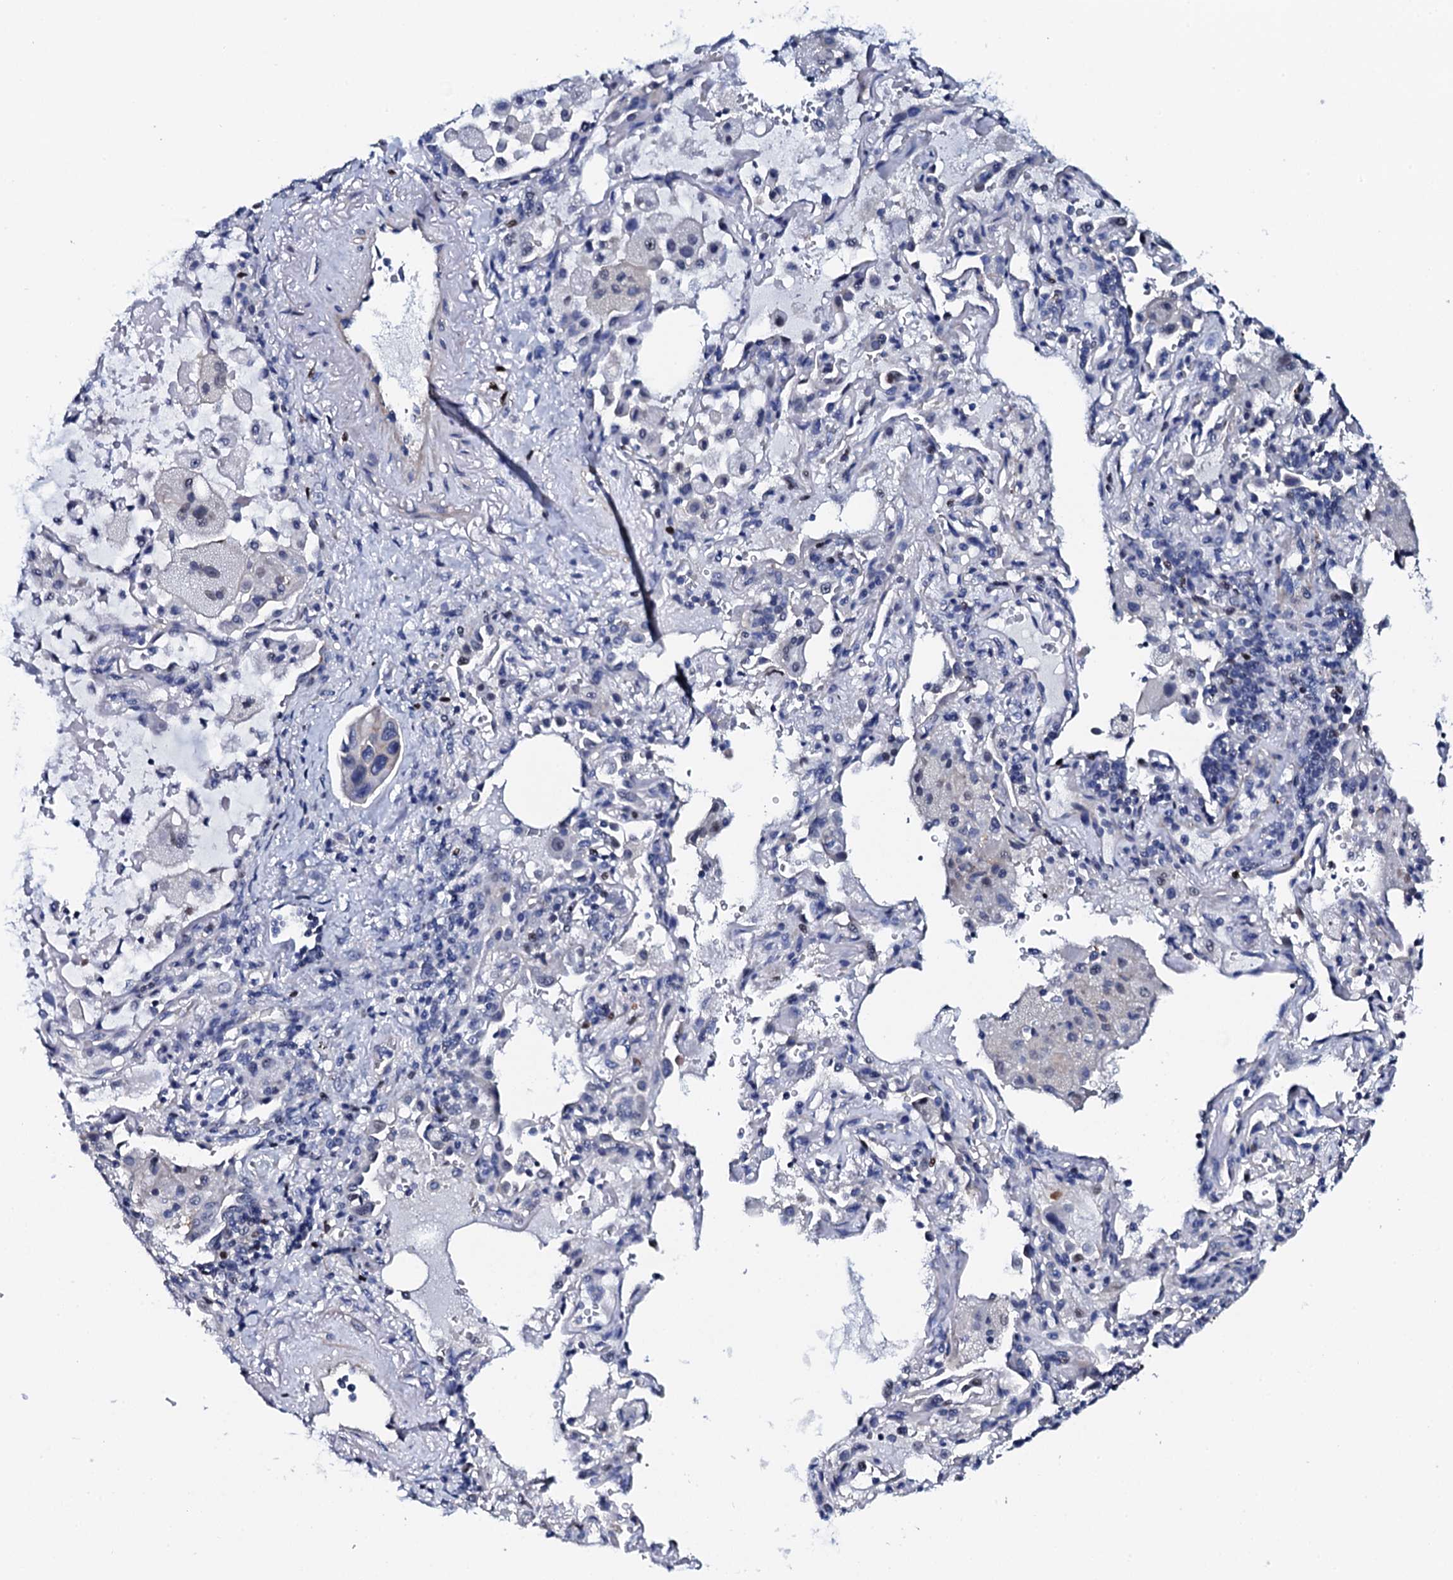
{"staining": {"intensity": "negative", "quantity": "none", "location": "none"}, "tissue": "lung cancer", "cell_type": "Tumor cells", "image_type": "cancer", "snomed": [{"axis": "morphology", "description": "Squamous cell carcinoma, NOS"}, {"axis": "topography", "description": "Lung"}], "caption": "High magnification brightfield microscopy of lung cancer stained with DAB (brown) and counterstained with hematoxylin (blue): tumor cells show no significant expression. Brightfield microscopy of immunohistochemistry stained with DAB (brown) and hematoxylin (blue), captured at high magnification.", "gene": "NPM2", "patient": {"sex": "female", "age": 73}}